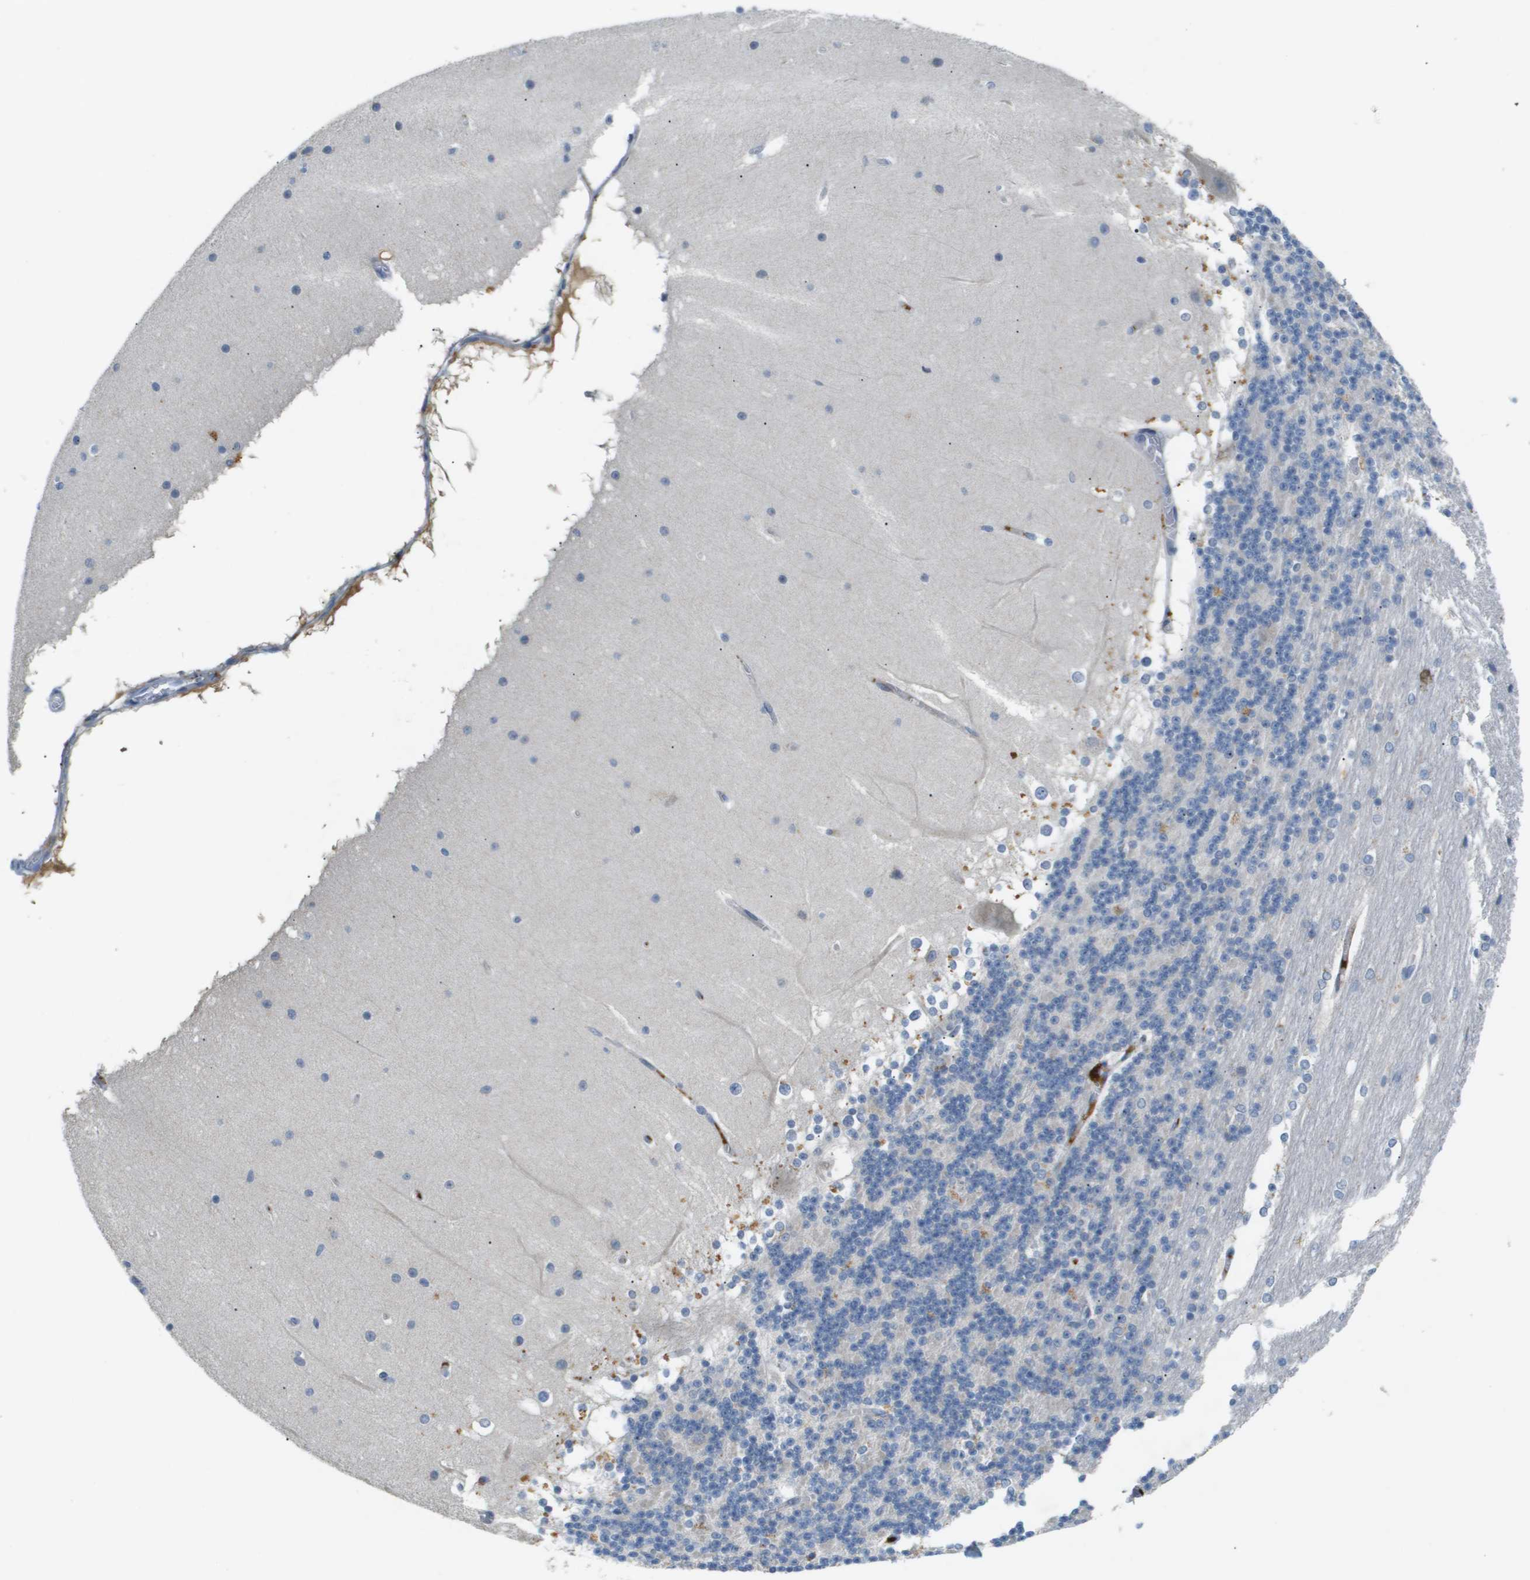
{"staining": {"intensity": "negative", "quantity": "none", "location": "none"}, "tissue": "cerebellum", "cell_type": "Cells in granular layer", "image_type": "normal", "snomed": [{"axis": "morphology", "description": "Normal tissue, NOS"}, {"axis": "topography", "description": "Cerebellum"}], "caption": "DAB (3,3'-diaminobenzidine) immunohistochemical staining of normal human cerebellum demonstrates no significant positivity in cells in granular layer. Brightfield microscopy of immunohistochemistry (IHC) stained with DAB (3,3'-diaminobenzidine) (brown) and hematoxylin (blue), captured at high magnification.", "gene": "VTN", "patient": {"sex": "female", "age": 19}}